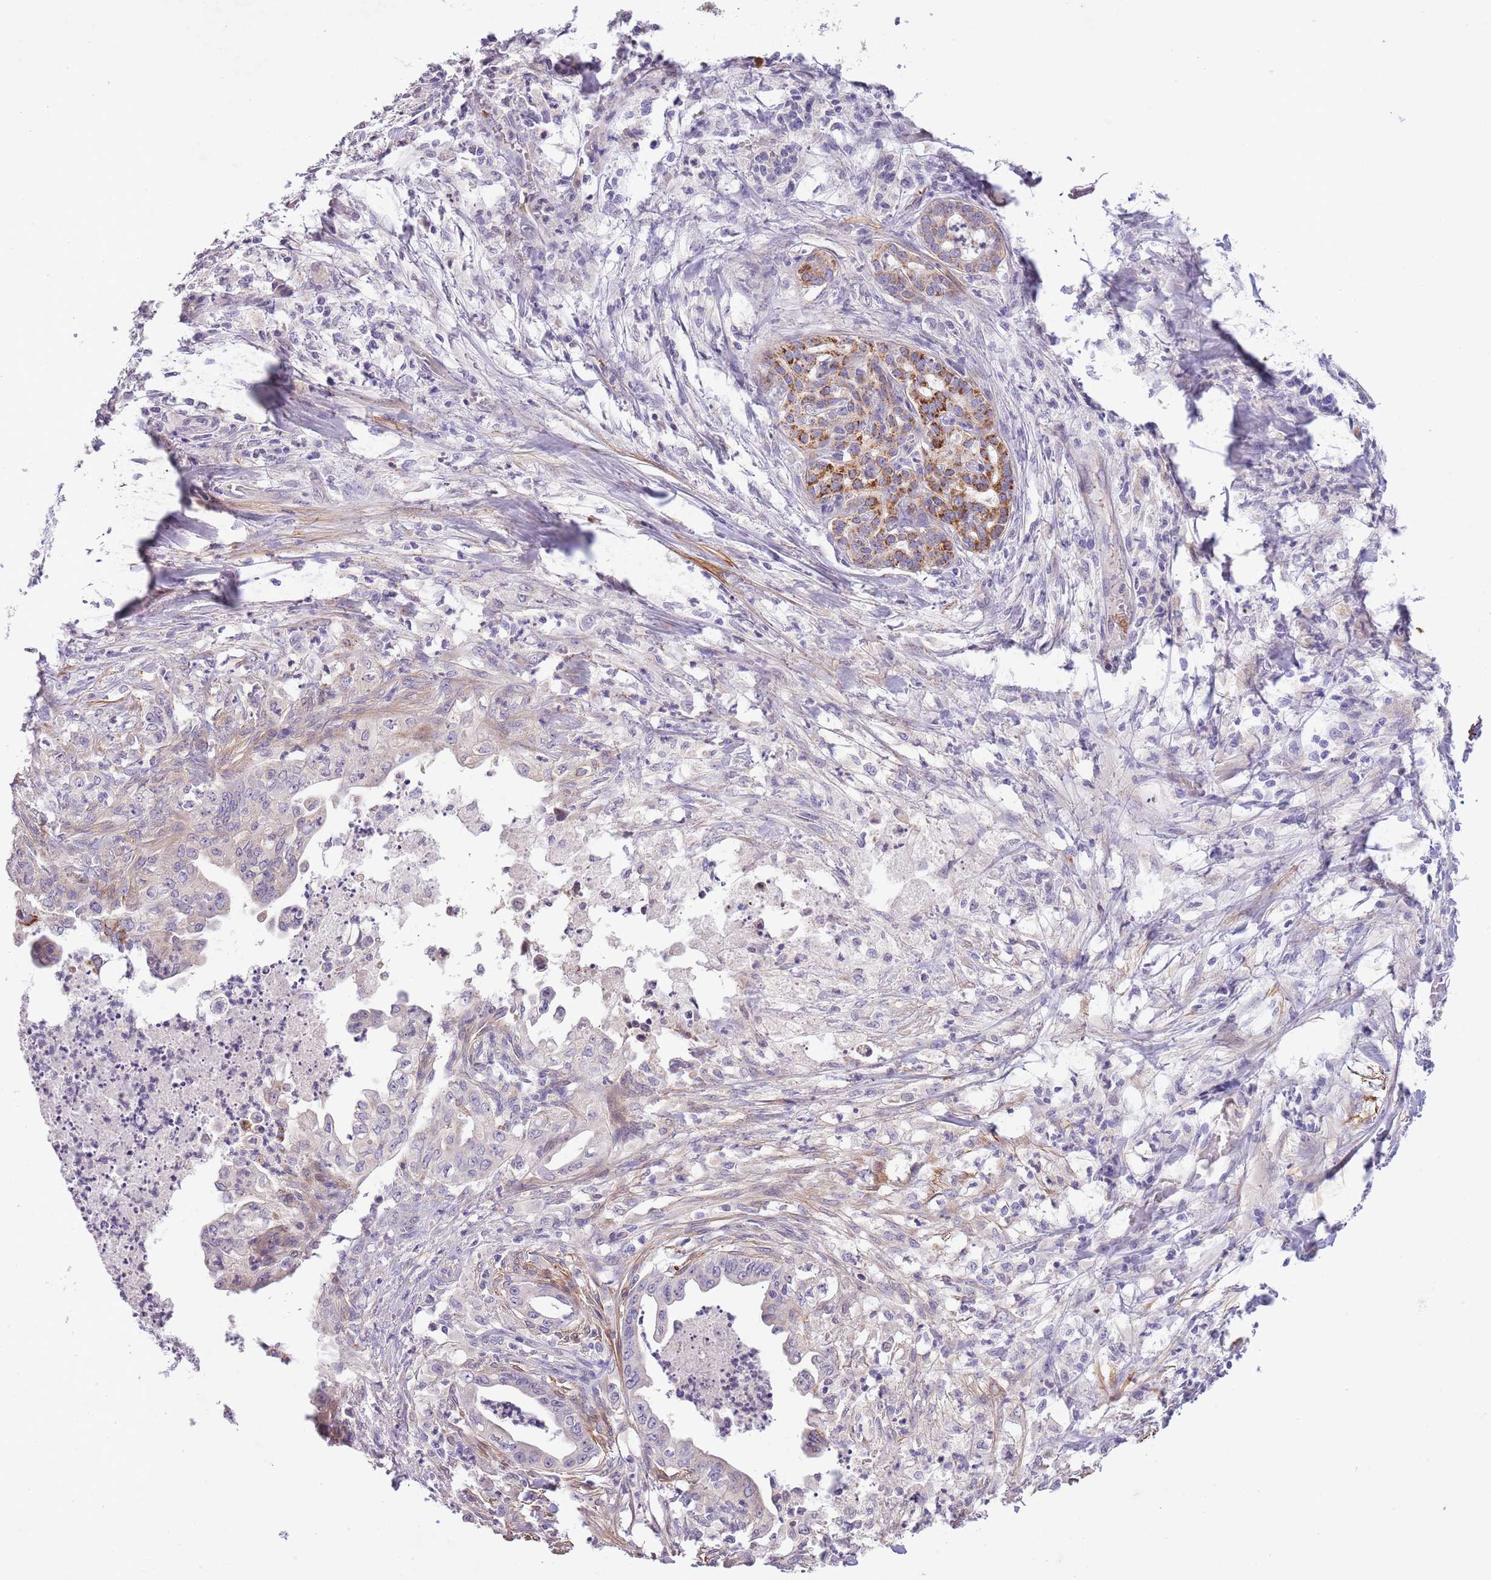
{"staining": {"intensity": "negative", "quantity": "none", "location": "none"}, "tissue": "pancreatic cancer", "cell_type": "Tumor cells", "image_type": "cancer", "snomed": [{"axis": "morphology", "description": "Adenocarcinoma, NOS"}, {"axis": "topography", "description": "Pancreas"}], "caption": "DAB immunohistochemical staining of adenocarcinoma (pancreatic) reveals no significant expression in tumor cells.", "gene": "ZNF658", "patient": {"sex": "male", "age": 58}}